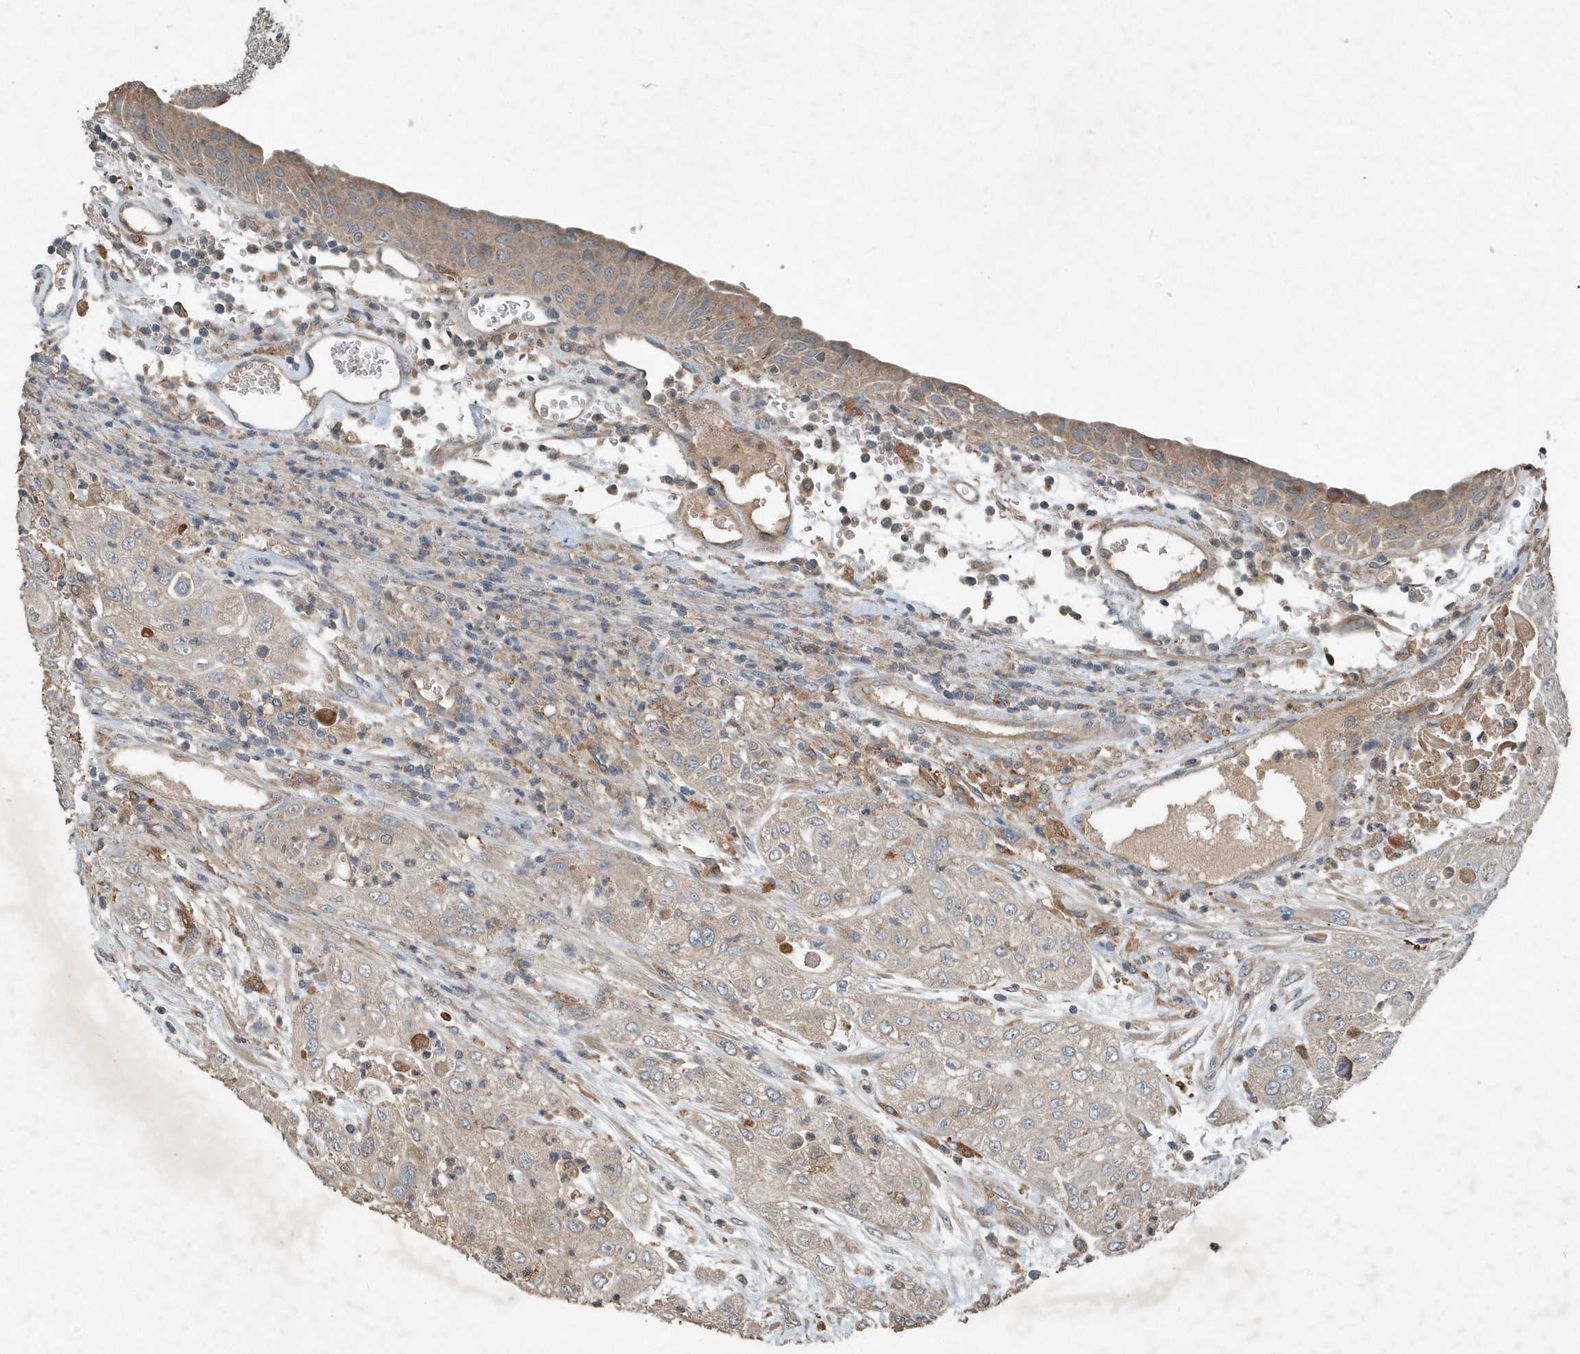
{"staining": {"intensity": "weak", "quantity": "<25%", "location": "cytoplasmic/membranous"}, "tissue": "urothelial cancer", "cell_type": "Tumor cells", "image_type": "cancer", "snomed": [{"axis": "morphology", "description": "Urothelial carcinoma, High grade"}, {"axis": "topography", "description": "Urinary bladder"}], "caption": "The photomicrograph reveals no significant positivity in tumor cells of urothelial carcinoma (high-grade).", "gene": "SCFD2", "patient": {"sex": "female", "age": 79}}